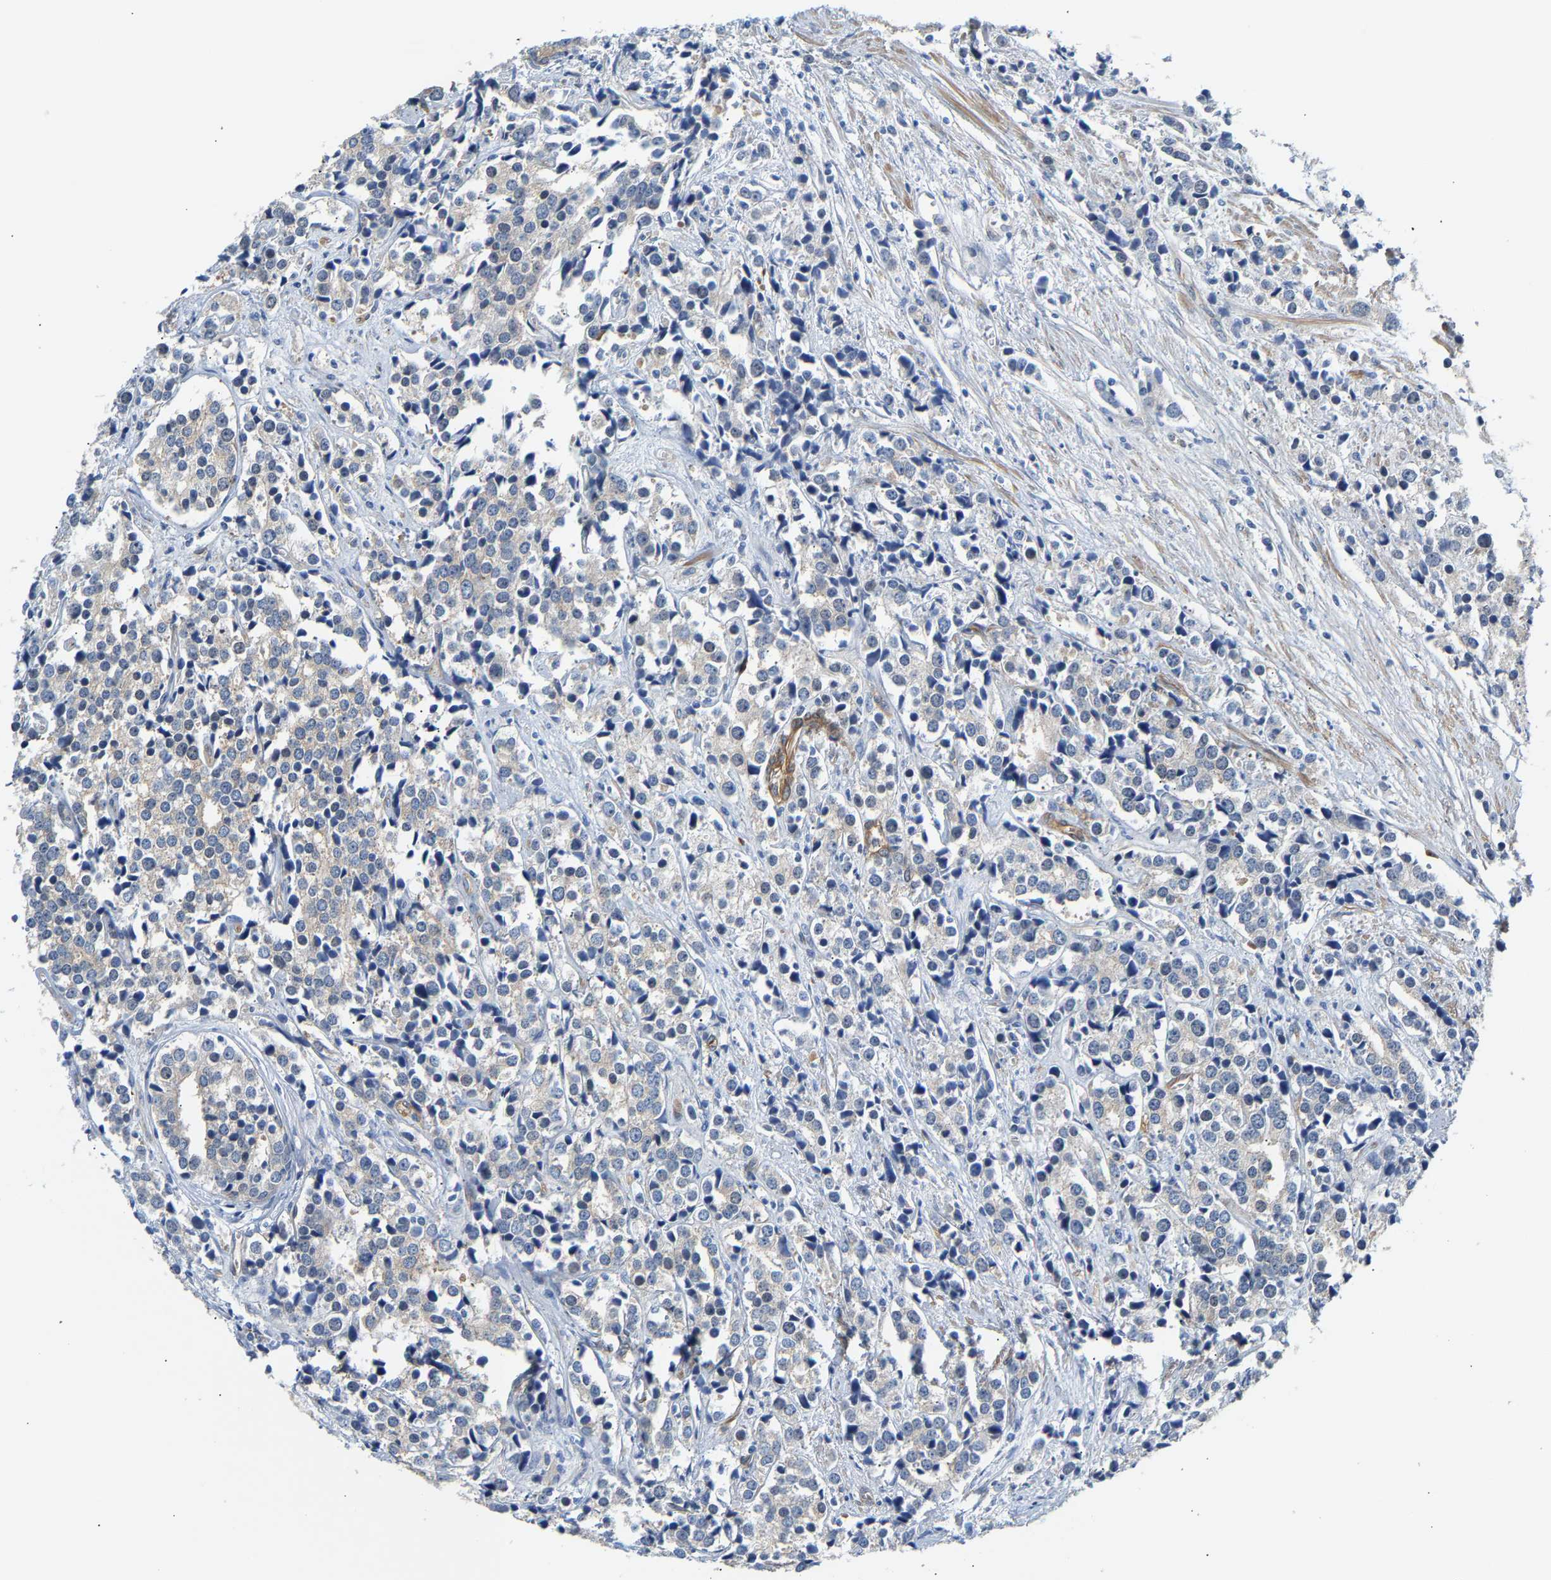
{"staining": {"intensity": "negative", "quantity": "none", "location": "none"}, "tissue": "prostate cancer", "cell_type": "Tumor cells", "image_type": "cancer", "snomed": [{"axis": "morphology", "description": "Adenocarcinoma, High grade"}, {"axis": "topography", "description": "Prostate"}], "caption": "IHC photomicrograph of neoplastic tissue: prostate cancer (adenocarcinoma (high-grade)) stained with DAB (3,3'-diaminobenzidine) displays no significant protein staining in tumor cells.", "gene": "PAWR", "patient": {"sex": "male", "age": 71}}